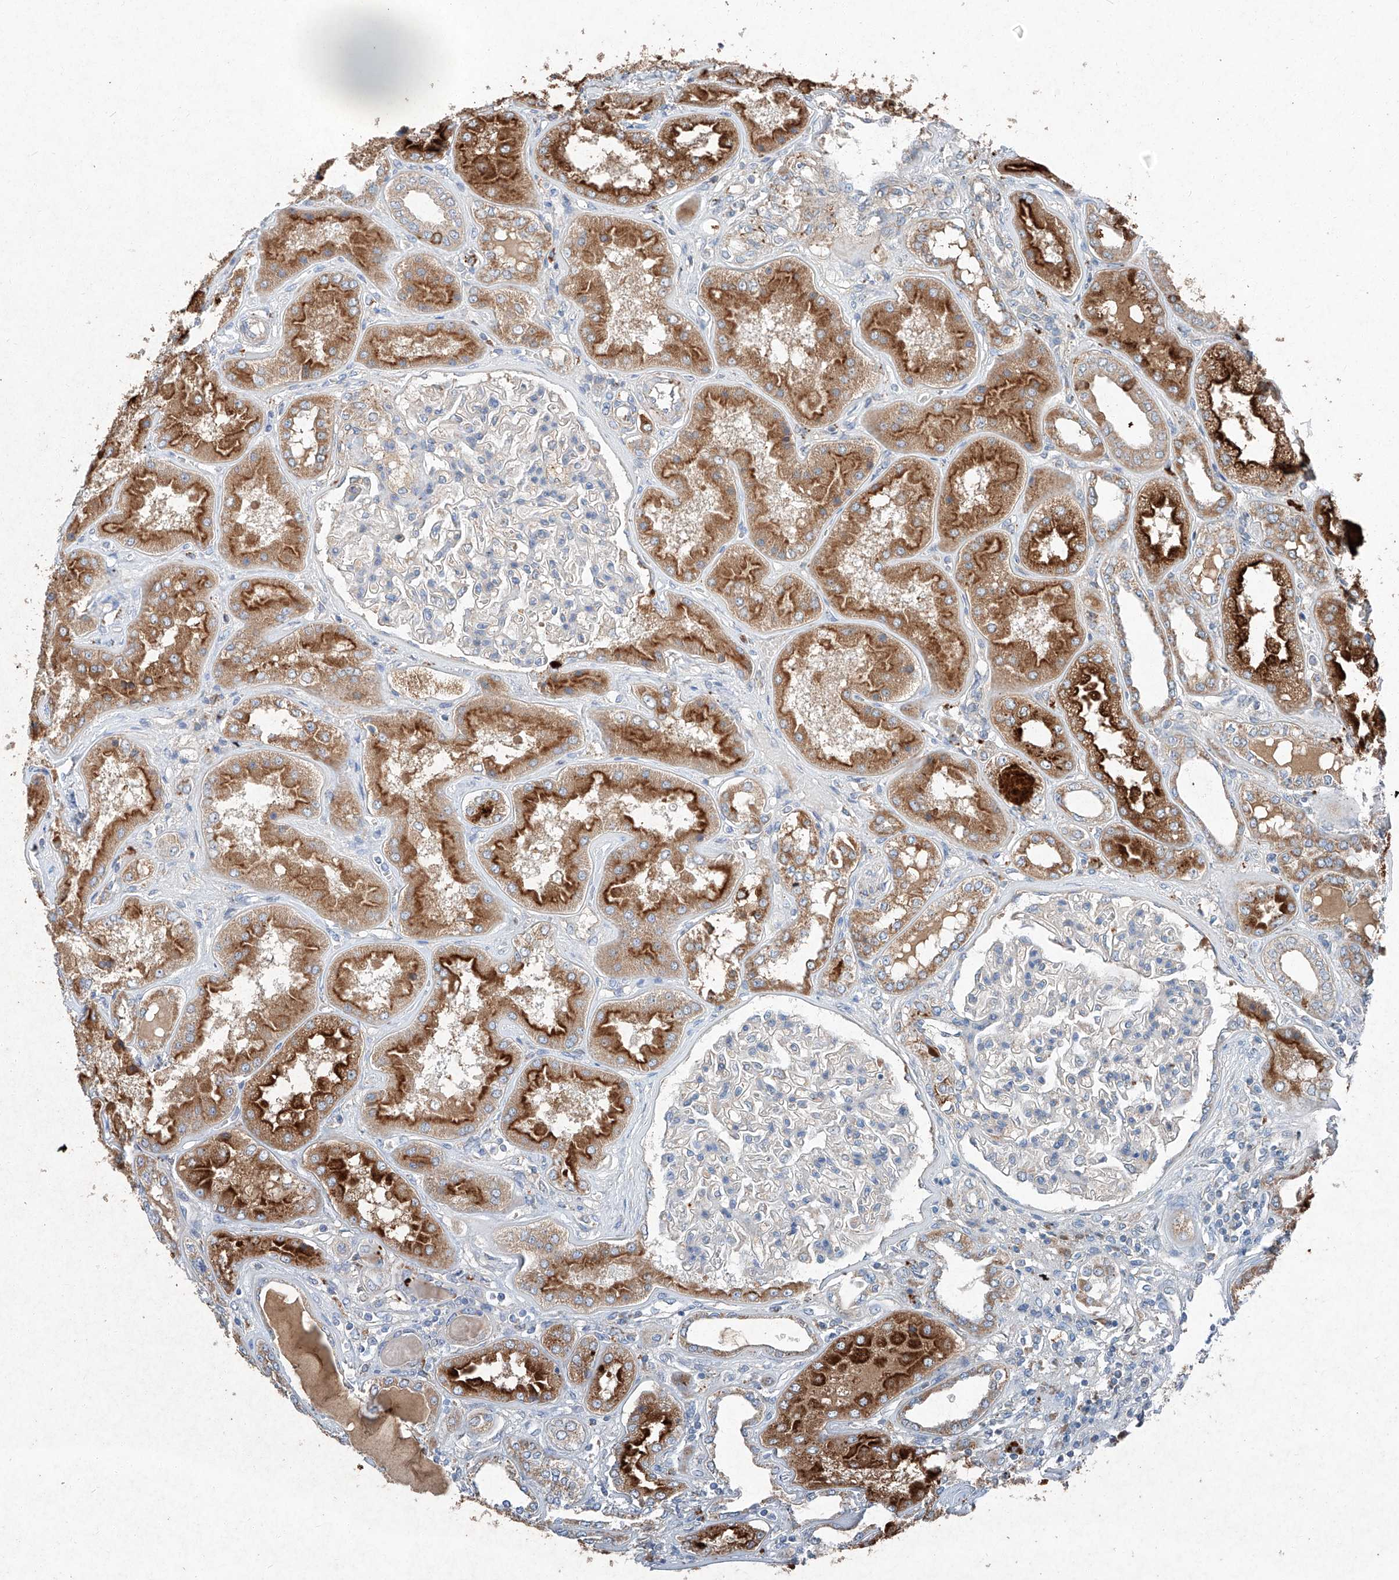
{"staining": {"intensity": "negative", "quantity": "none", "location": "none"}, "tissue": "kidney", "cell_type": "Cells in glomeruli", "image_type": "normal", "snomed": [{"axis": "morphology", "description": "Normal tissue, NOS"}, {"axis": "topography", "description": "Kidney"}], "caption": "Immunohistochemistry image of normal kidney stained for a protein (brown), which exhibits no staining in cells in glomeruli.", "gene": "RUSC1", "patient": {"sex": "female", "age": 56}}